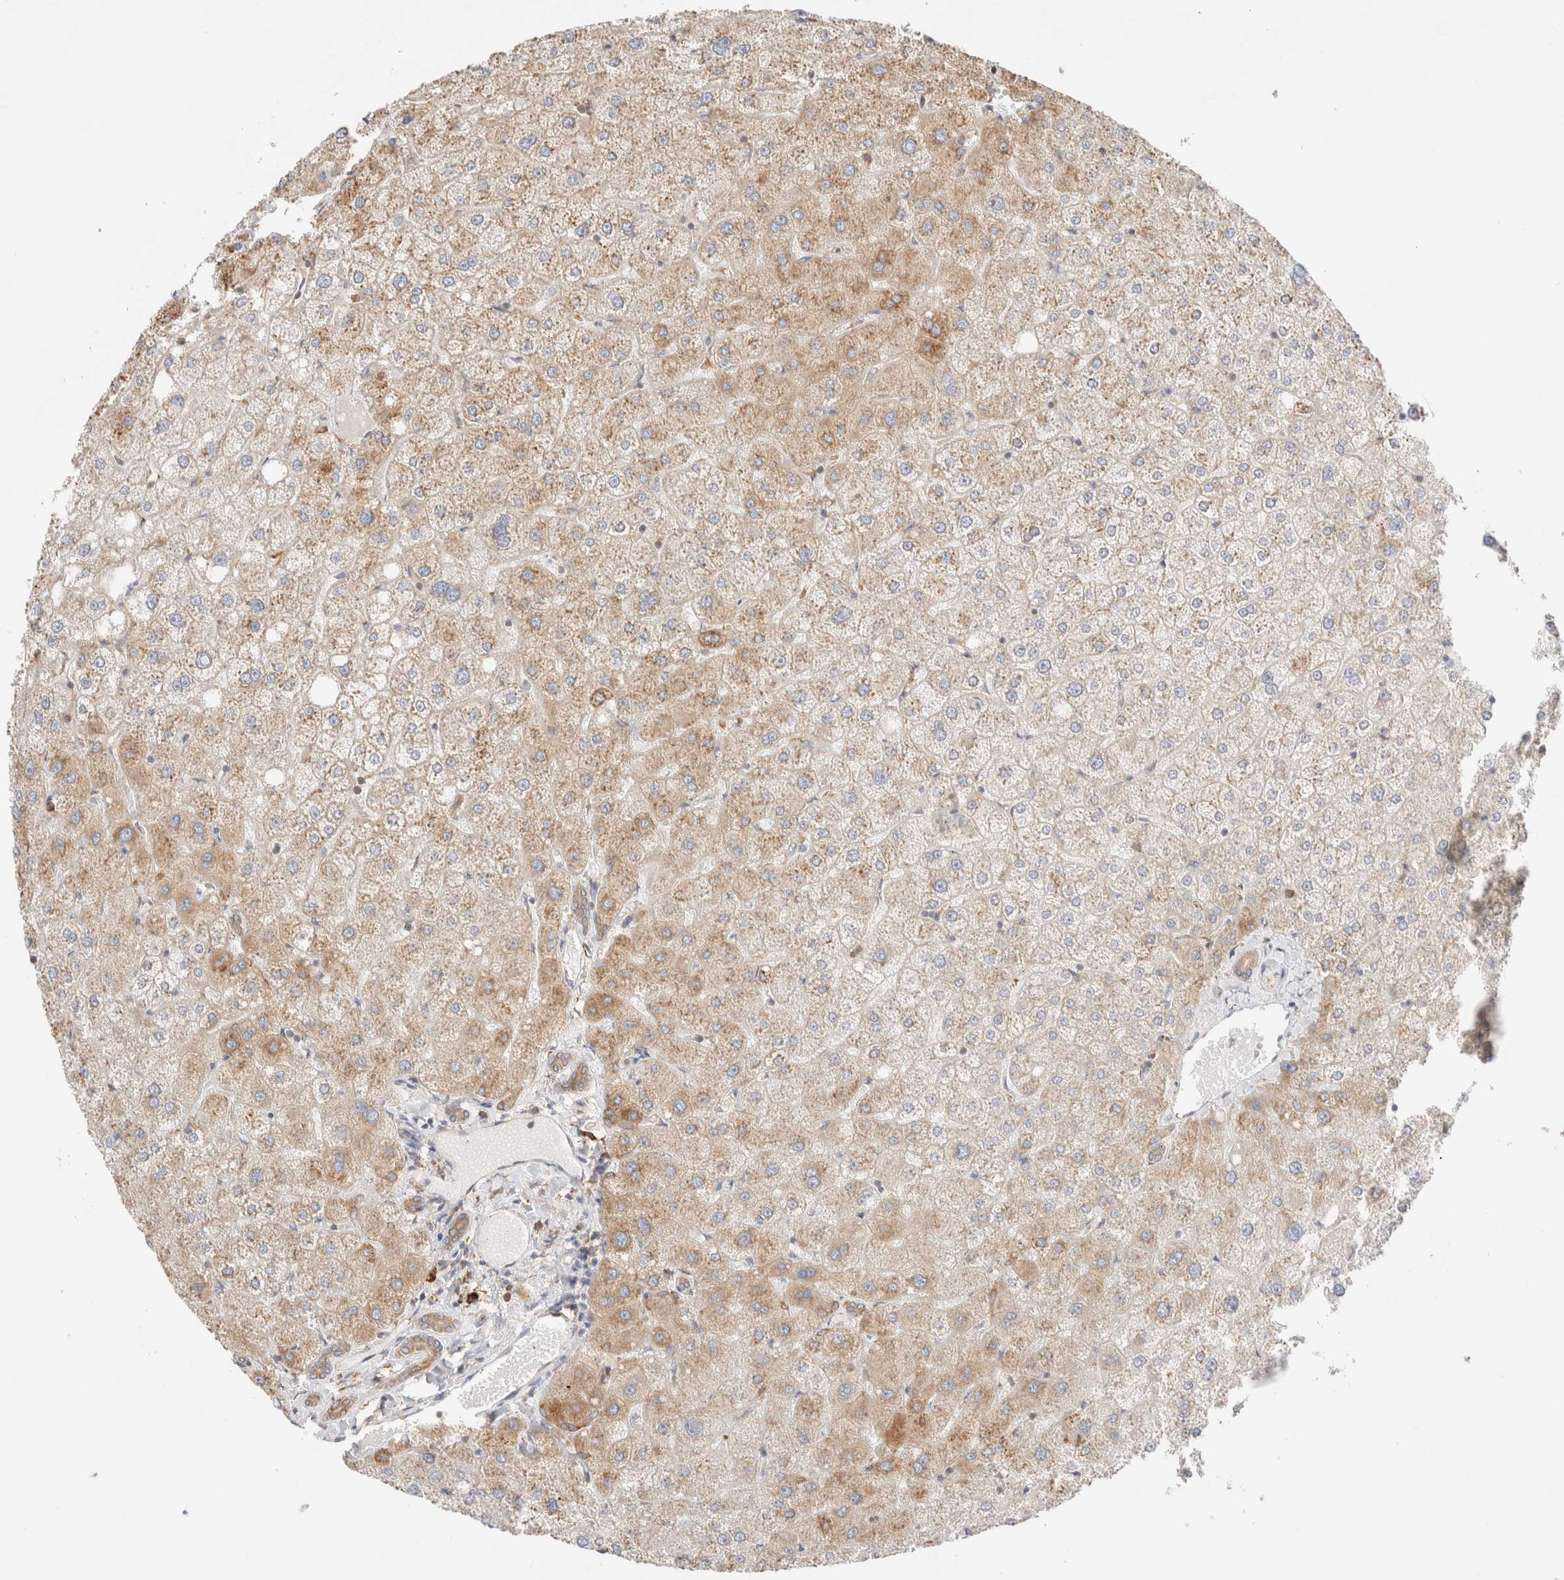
{"staining": {"intensity": "weak", "quantity": ">75%", "location": "cytoplasmic/membranous"}, "tissue": "liver", "cell_type": "Cholangiocytes", "image_type": "normal", "snomed": [{"axis": "morphology", "description": "Normal tissue, NOS"}, {"axis": "topography", "description": "Liver"}], "caption": "Benign liver demonstrates weak cytoplasmic/membranous positivity in approximately >75% of cholangiocytes, visualized by immunohistochemistry.", "gene": "ZC2HC1A", "patient": {"sex": "male", "age": 73}}